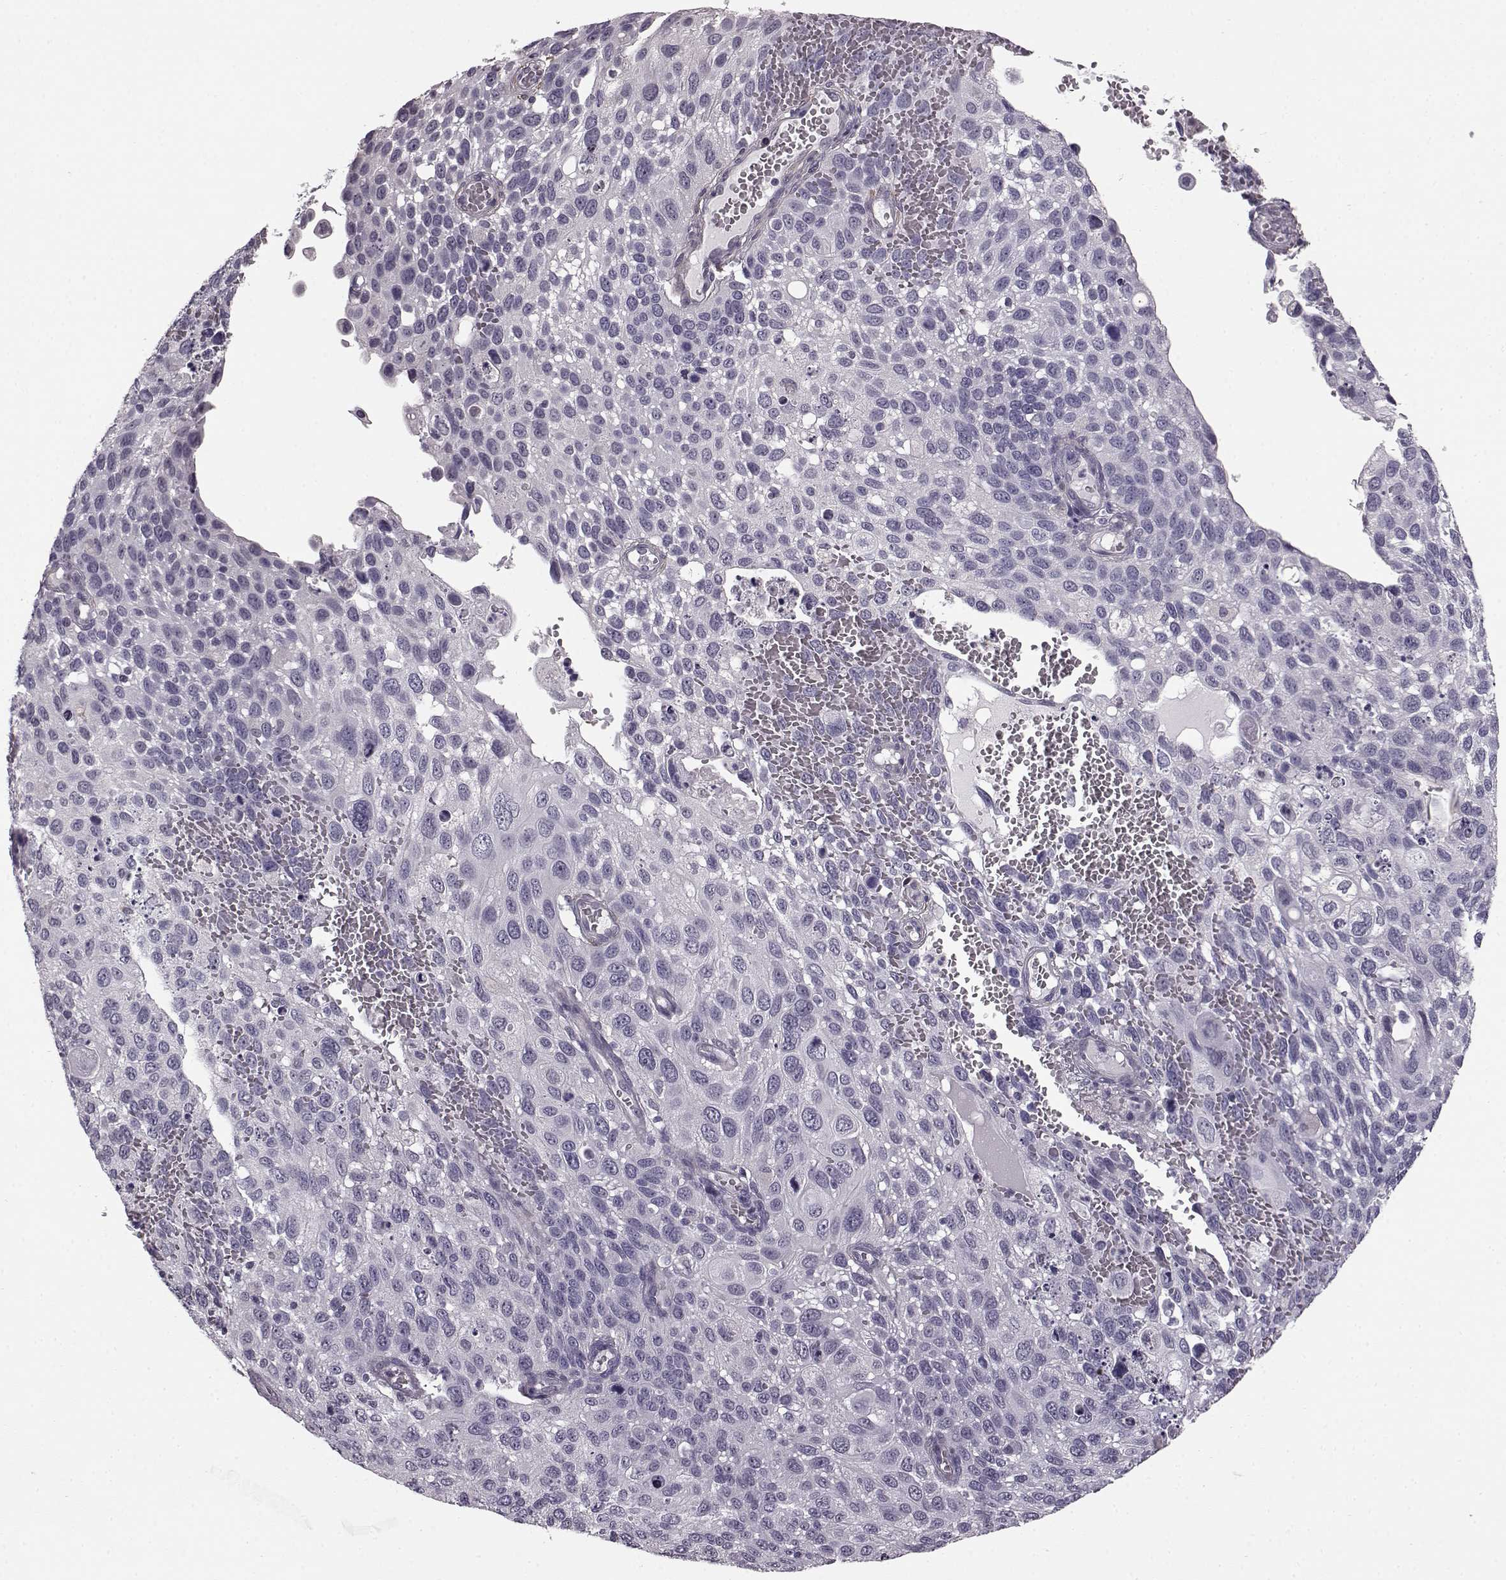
{"staining": {"intensity": "negative", "quantity": "none", "location": "none"}, "tissue": "cervical cancer", "cell_type": "Tumor cells", "image_type": "cancer", "snomed": [{"axis": "morphology", "description": "Squamous cell carcinoma, NOS"}, {"axis": "topography", "description": "Cervix"}], "caption": "Immunohistochemistry image of cervical squamous cell carcinoma stained for a protein (brown), which reveals no expression in tumor cells. The staining was performed using DAB to visualize the protein expression in brown, while the nuclei were stained in blue with hematoxylin (Magnification: 20x).", "gene": "SLCO3A1", "patient": {"sex": "female", "age": 70}}